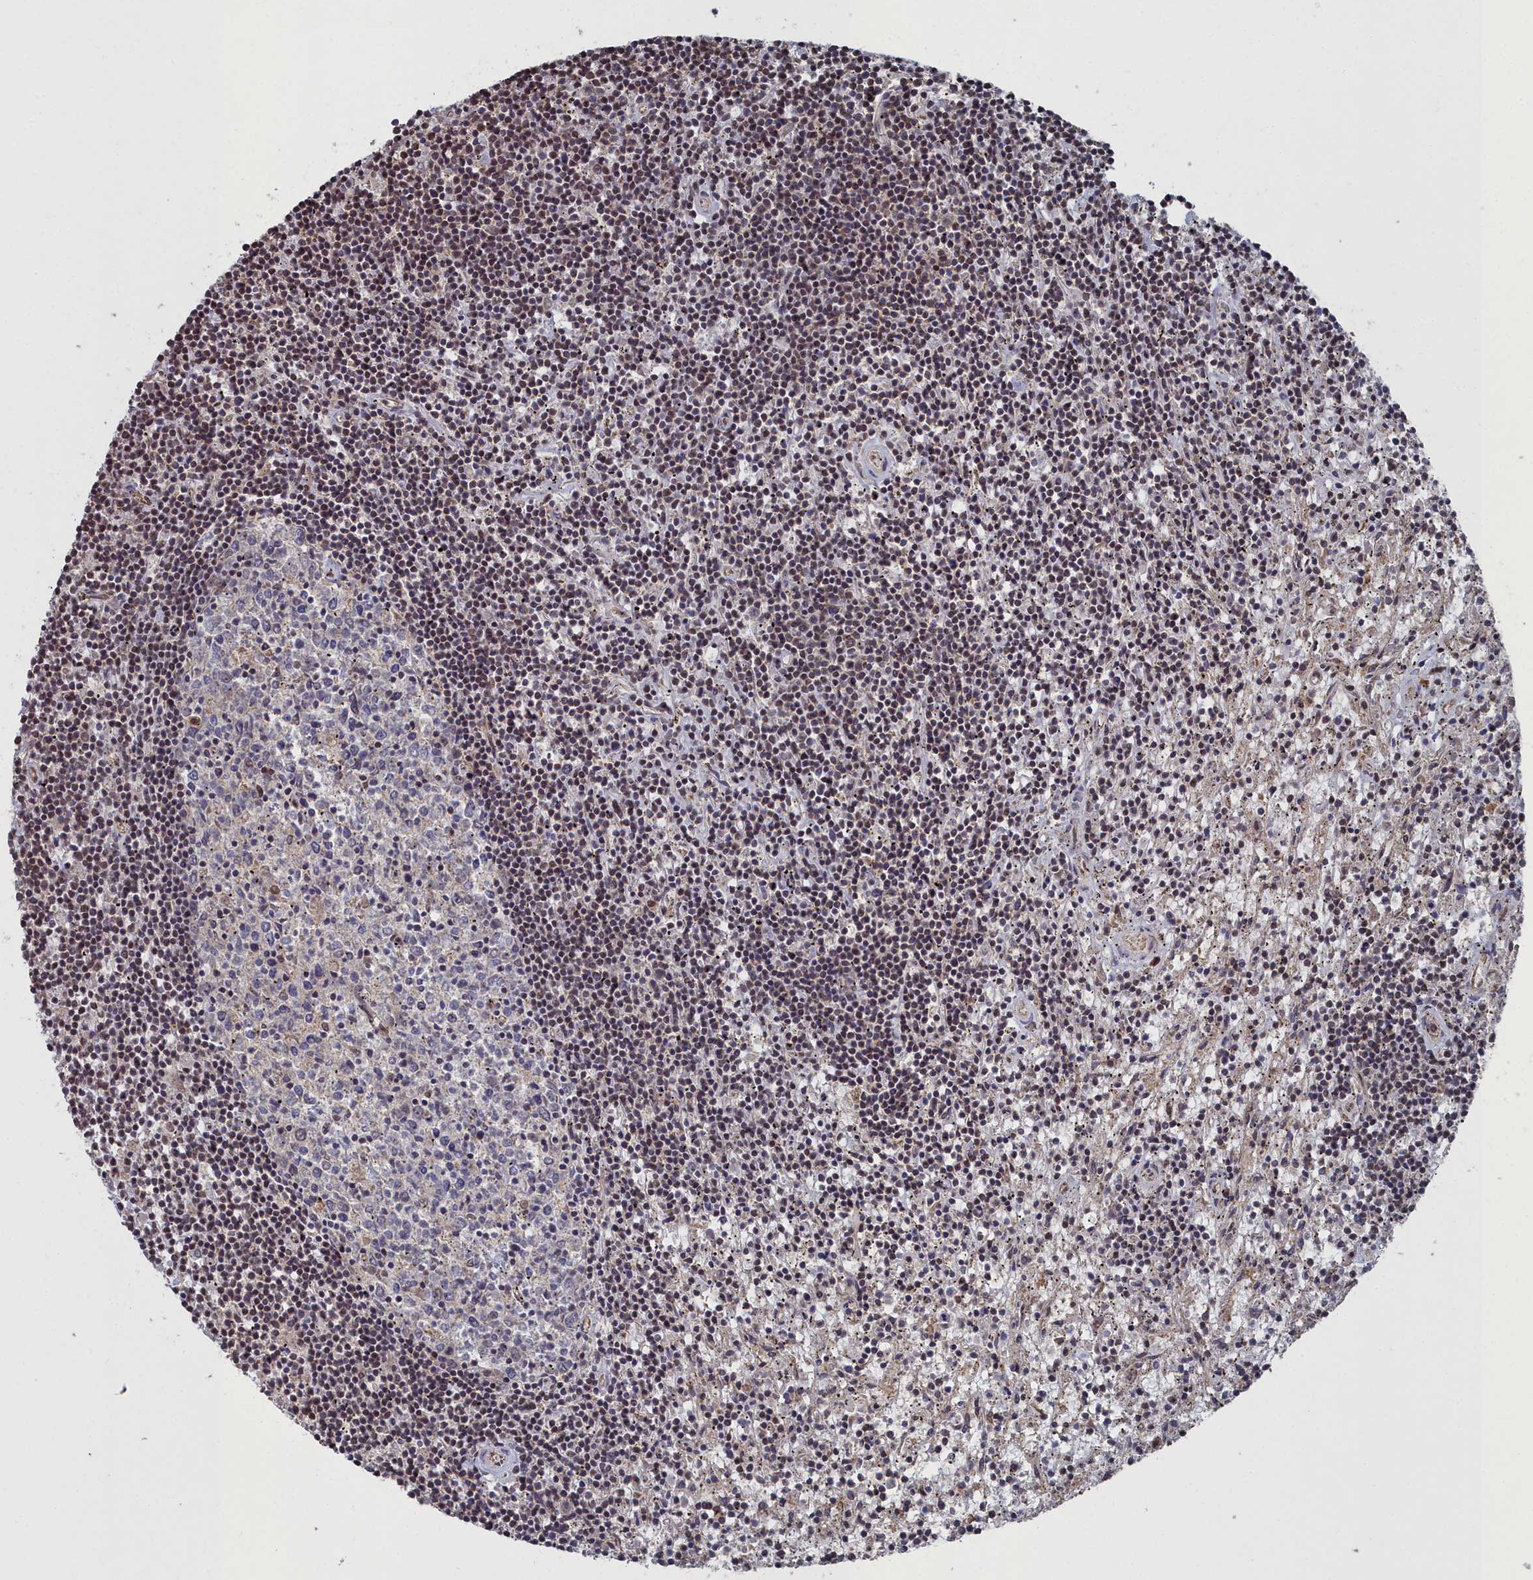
{"staining": {"intensity": "weak", "quantity": "<25%", "location": "nuclear"}, "tissue": "lymphoma", "cell_type": "Tumor cells", "image_type": "cancer", "snomed": [{"axis": "morphology", "description": "Malignant lymphoma, non-Hodgkin's type, Low grade"}, {"axis": "topography", "description": "Spleen"}], "caption": "This is an IHC image of human malignant lymphoma, non-Hodgkin's type (low-grade). There is no positivity in tumor cells.", "gene": "CCNP", "patient": {"sex": "male", "age": 76}}